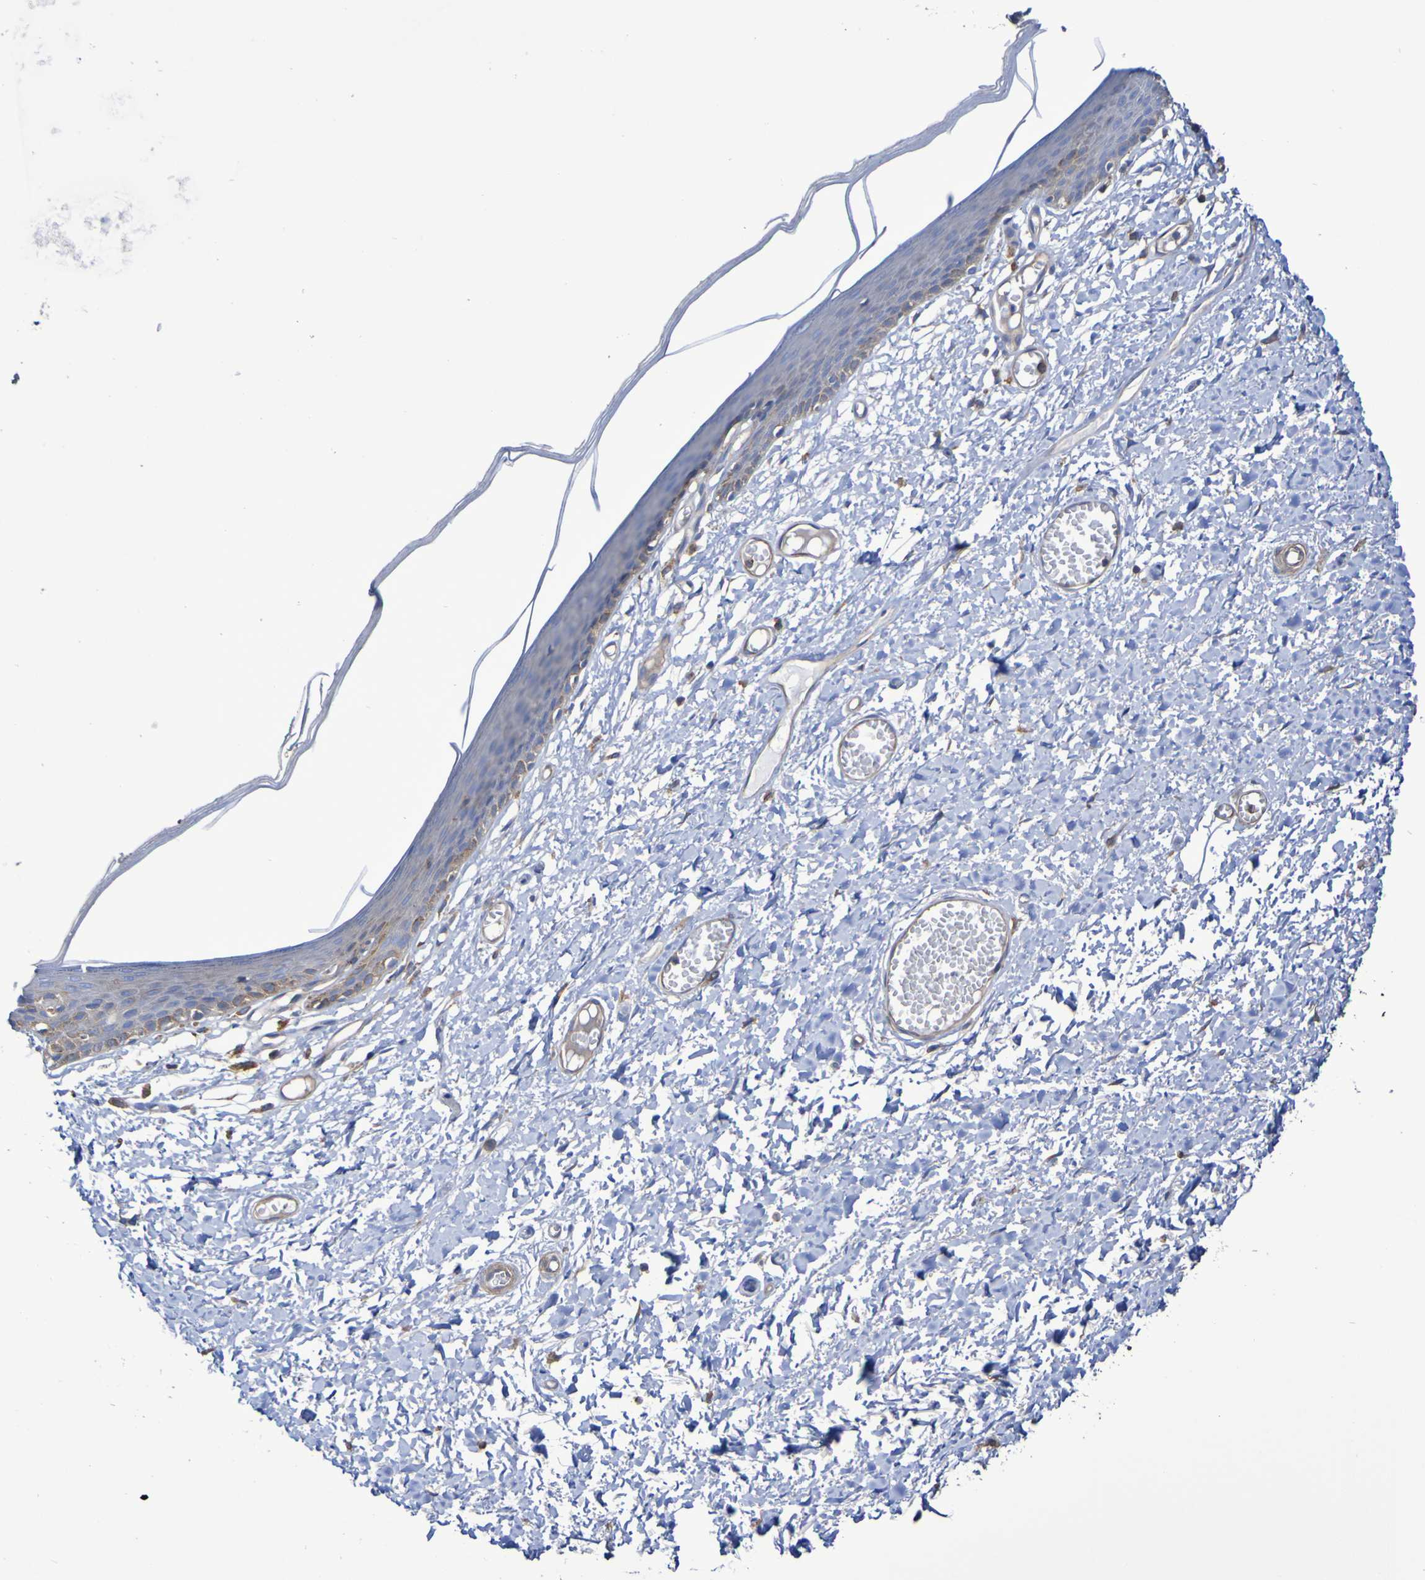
{"staining": {"intensity": "weak", "quantity": "<25%", "location": "cytoplasmic/membranous"}, "tissue": "skin", "cell_type": "Epidermal cells", "image_type": "normal", "snomed": [{"axis": "morphology", "description": "Normal tissue, NOS"}, {"axis": "topography", "description": "Vulva"}], "caption": "Image shows no significant protein expression in epidermal cells of unremarkable skin.", "gene": "SYNJ1", "patient": {"sex": "female", "age": 54}}